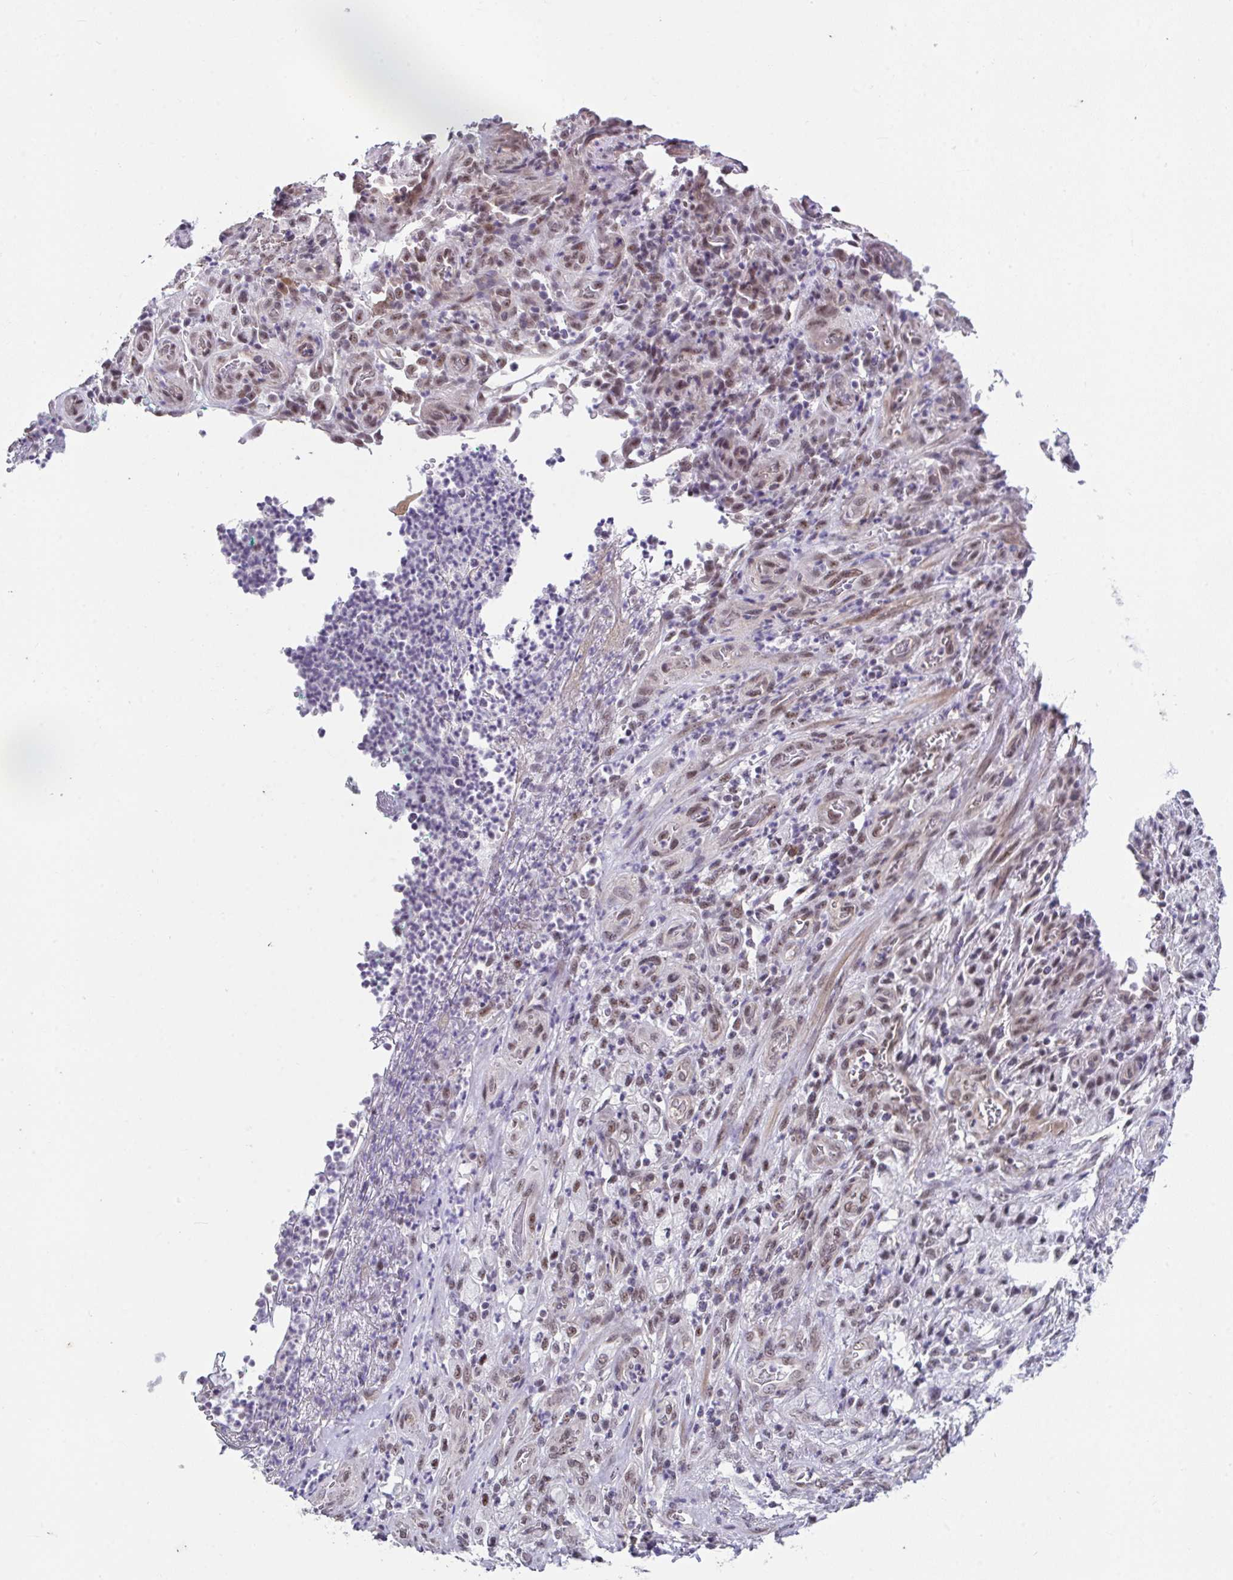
{"staining": {"intensity": "weak", "quantity": "25%-75%", "location": "nuclear"}, "tissue": "stomach cancer", "cell_type": "Tumor cells", "image_type": "cancer", "snomed": [{"axis": "morphology", "description": "Adenocarcinoma, NOS"}, {"axis": "topography", "description": "Stomach"}], "caption": "Immunohistochemistry (IHC) of stomach cancer (adenocarcinoma) exhibits low levels of weak nuclear staining in approximately 25%-75% of tumor cells. (brown staining indicates protein expression, while blue staining denotes nuclei).", "gene": "RBBP6", "patient": {"sex": "male", "age": 77}}